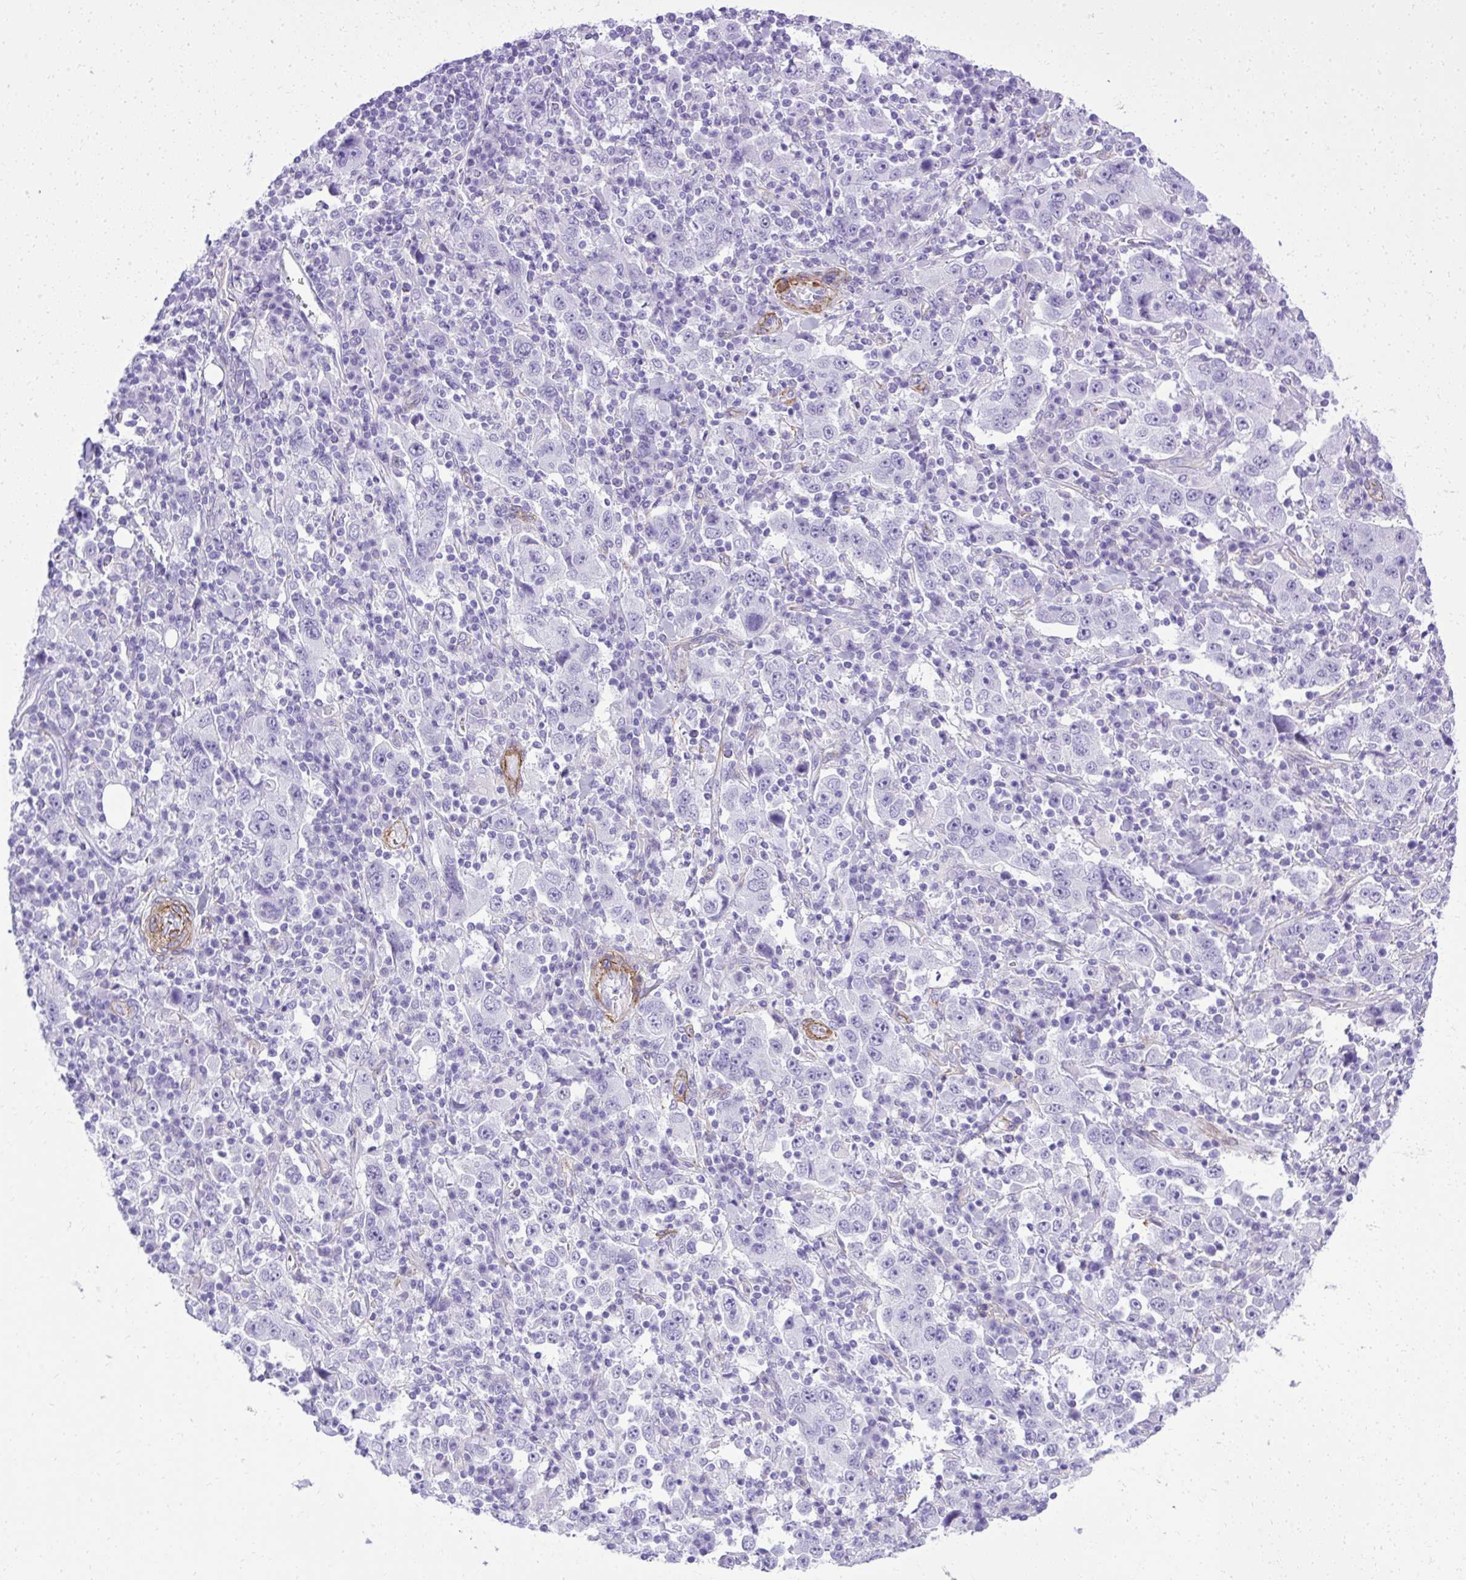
{"staining": {"intensity": "negative", "quantity": "none", "location": "none"}, "tissue": "stomach cancer", "cell_type": "Tumor cells", "image_type": "cancer", "snomed": [{"axis": "morphology", "description": "Normal tissue, NOS"}, {"axis": "morphology", "description": "Adenocarcinoma, NOS"}, {"axis": "topography", "description": "Stomach, upper"}, {"axis": "topography", "description": "Stomach"}], "caption": "Immunohistochemistry histopathology image of human stomach cancer (adenocarcinoma) stained for a protein (brown), which shows no expression in tumor cells.", "gene": "PITPNM3", "patient": {"sex": "male", "age": 59}}